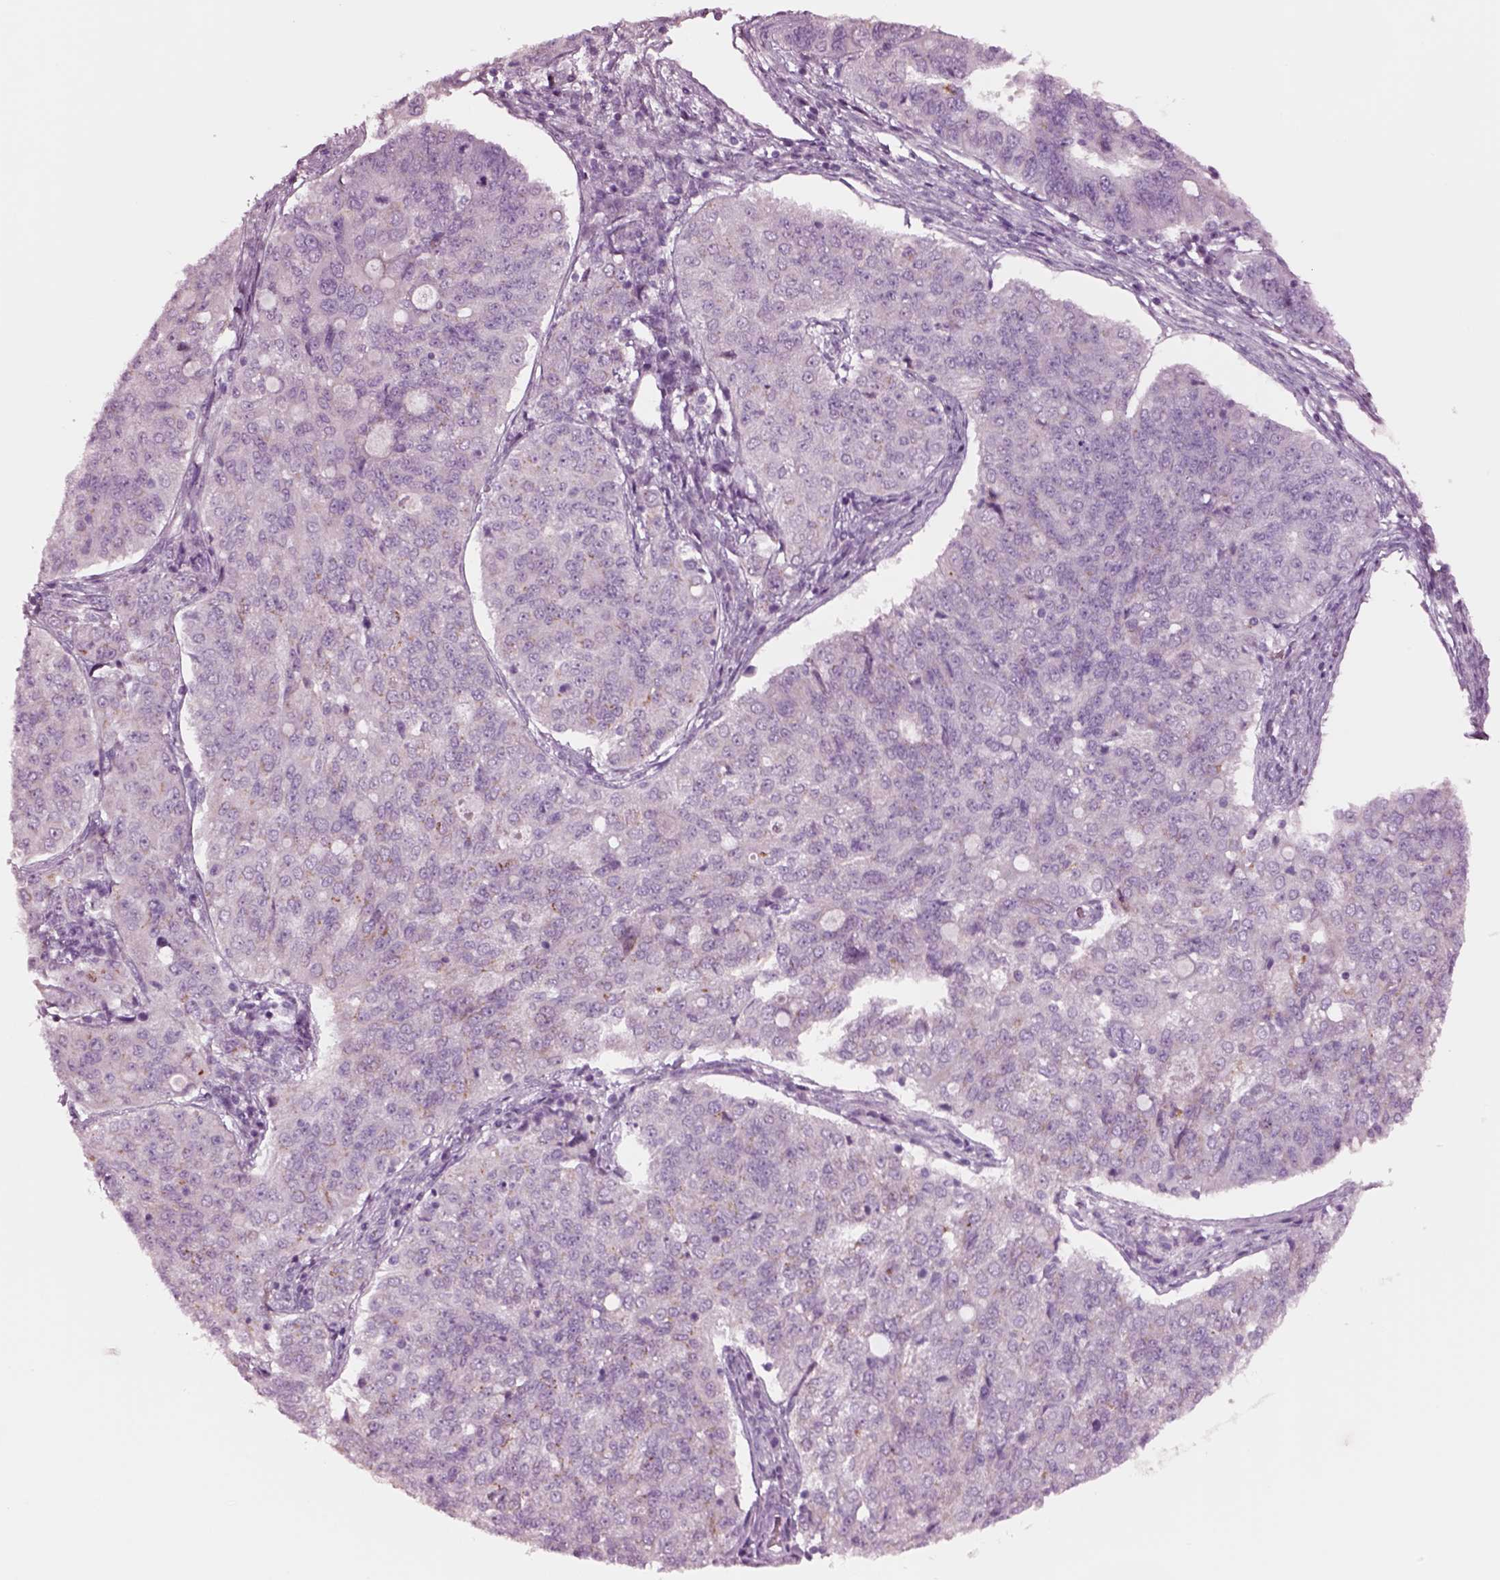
{"staining": {"intensity": "negative", "quantity": "none", "location": "none"}, "tissue": "endometrial cancer", "cell_type": "Tumor cells", "image_type": "cancer", "snomed": [{"axis": "morphology", "description": "Adenocarcinoma, NOS"}, {"axis": "topography", "description": "Endometrium"}], "caption": "This image is of endometrial cancer (adenocarcinoma) stained with immunohistochemistry (IHC) to label a protein in brown with the nuclei are counter-stained blue. There is no expression in tumor cells.", "gene": "NMRK2", "patient": {"sex": "female", "age": 43}}